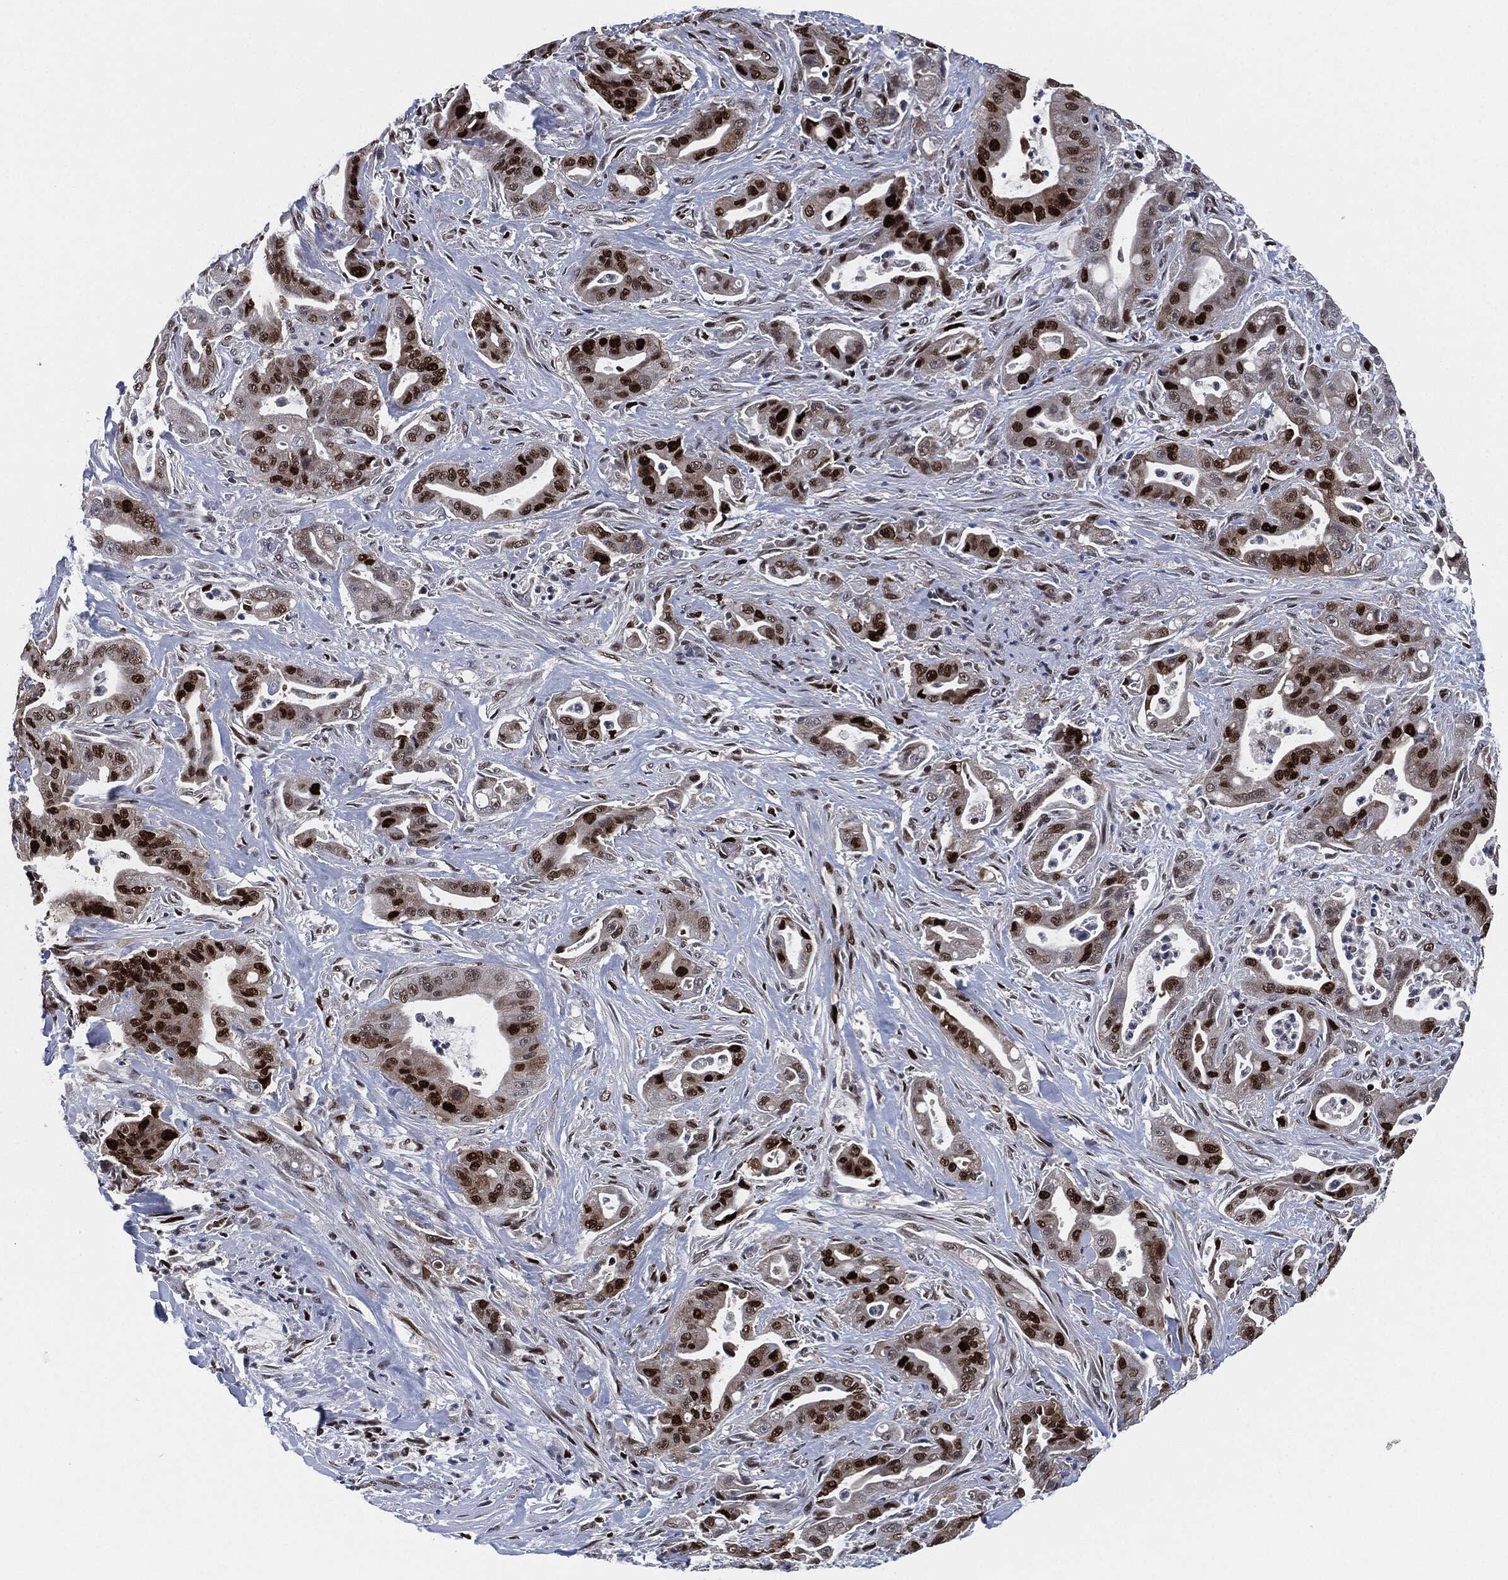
{"staining": {"intensity": "strong", "quantity": "25%-75%", "location": "nuclear"}, "tissue": "pancreatic cancer", "cell_type": "Tumor cells", "image_type": "cancer", "snomed": [{"axis": "morphology", "description": "Normal tissue, NOS"}, {"axis": "morphology", "description": "Inflammation, NOS"}, {"axis": "morphology", "description": "Adenocarcinoma, NOS"}, {"axis": "topography", "description": "Pancreas"}], "caption": "Pancreatic adenocarcinoma stained with immunohistochemistry reveals strong nuclear expression in approximately 25%-75% of tumor cells.", "gene": "PCNA", "patient": {"sex": "male", "age": 57}}